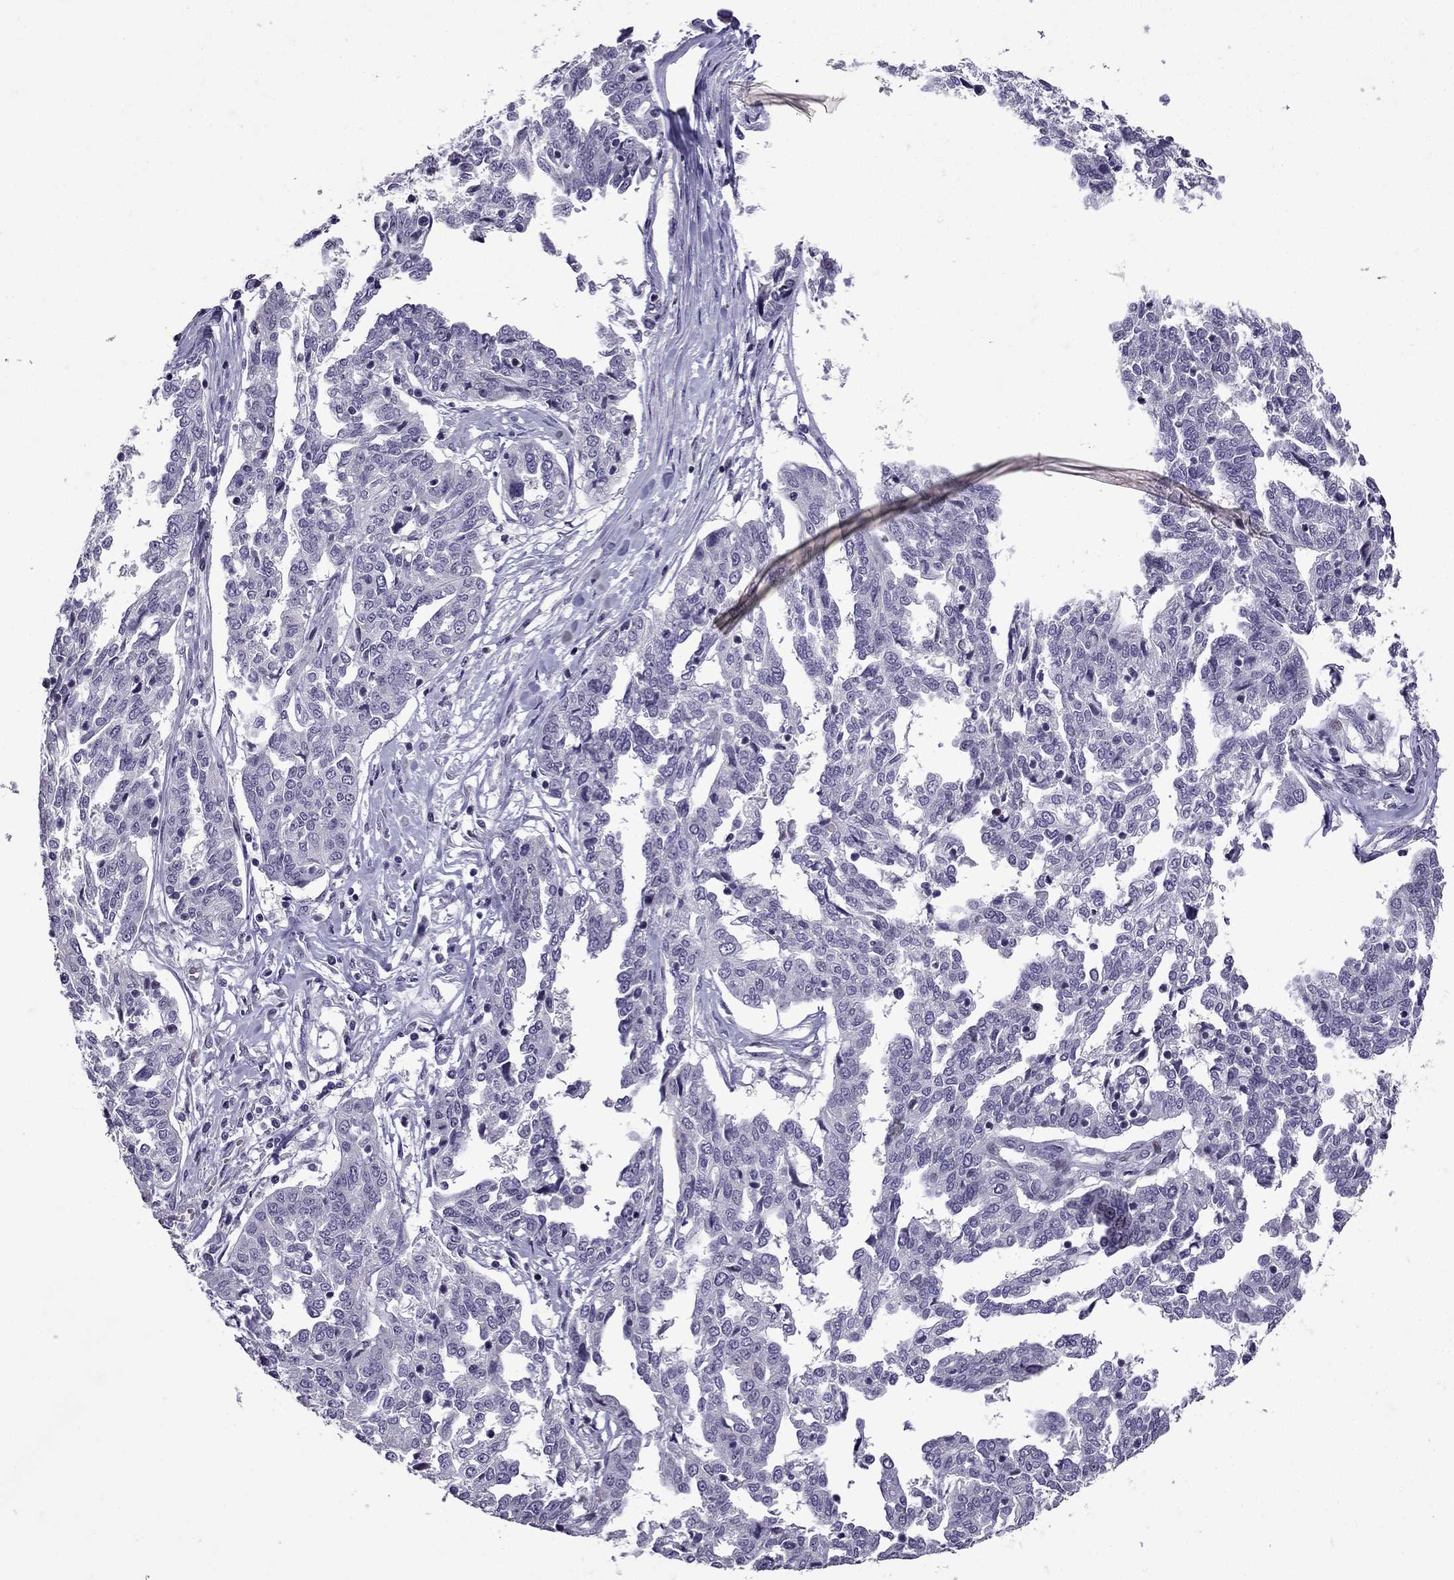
{"staining": {"intensity": "negative", "quantity": "none", "location": "none"}, "tissue": "ovarian cancer", "cell_type": "Tumor cells", "image_type": "cancer", "snomed": [{"axis": "morphology", "description": "Cystadenocarcinoma, serous, NOS"}, {"axis": "topography", "description": "Ovary"}], "caption": "A high-resolution photomicrograph shows immunohistochemistry staining of ovarian serous cystadenocarcinoma, which exhibits no significant positivity in tumor cells. (Brightfield microscopy of DAB IHC at high magnification).", "gene": "TTN", "patient": {"sex": "female", "age": 67}}